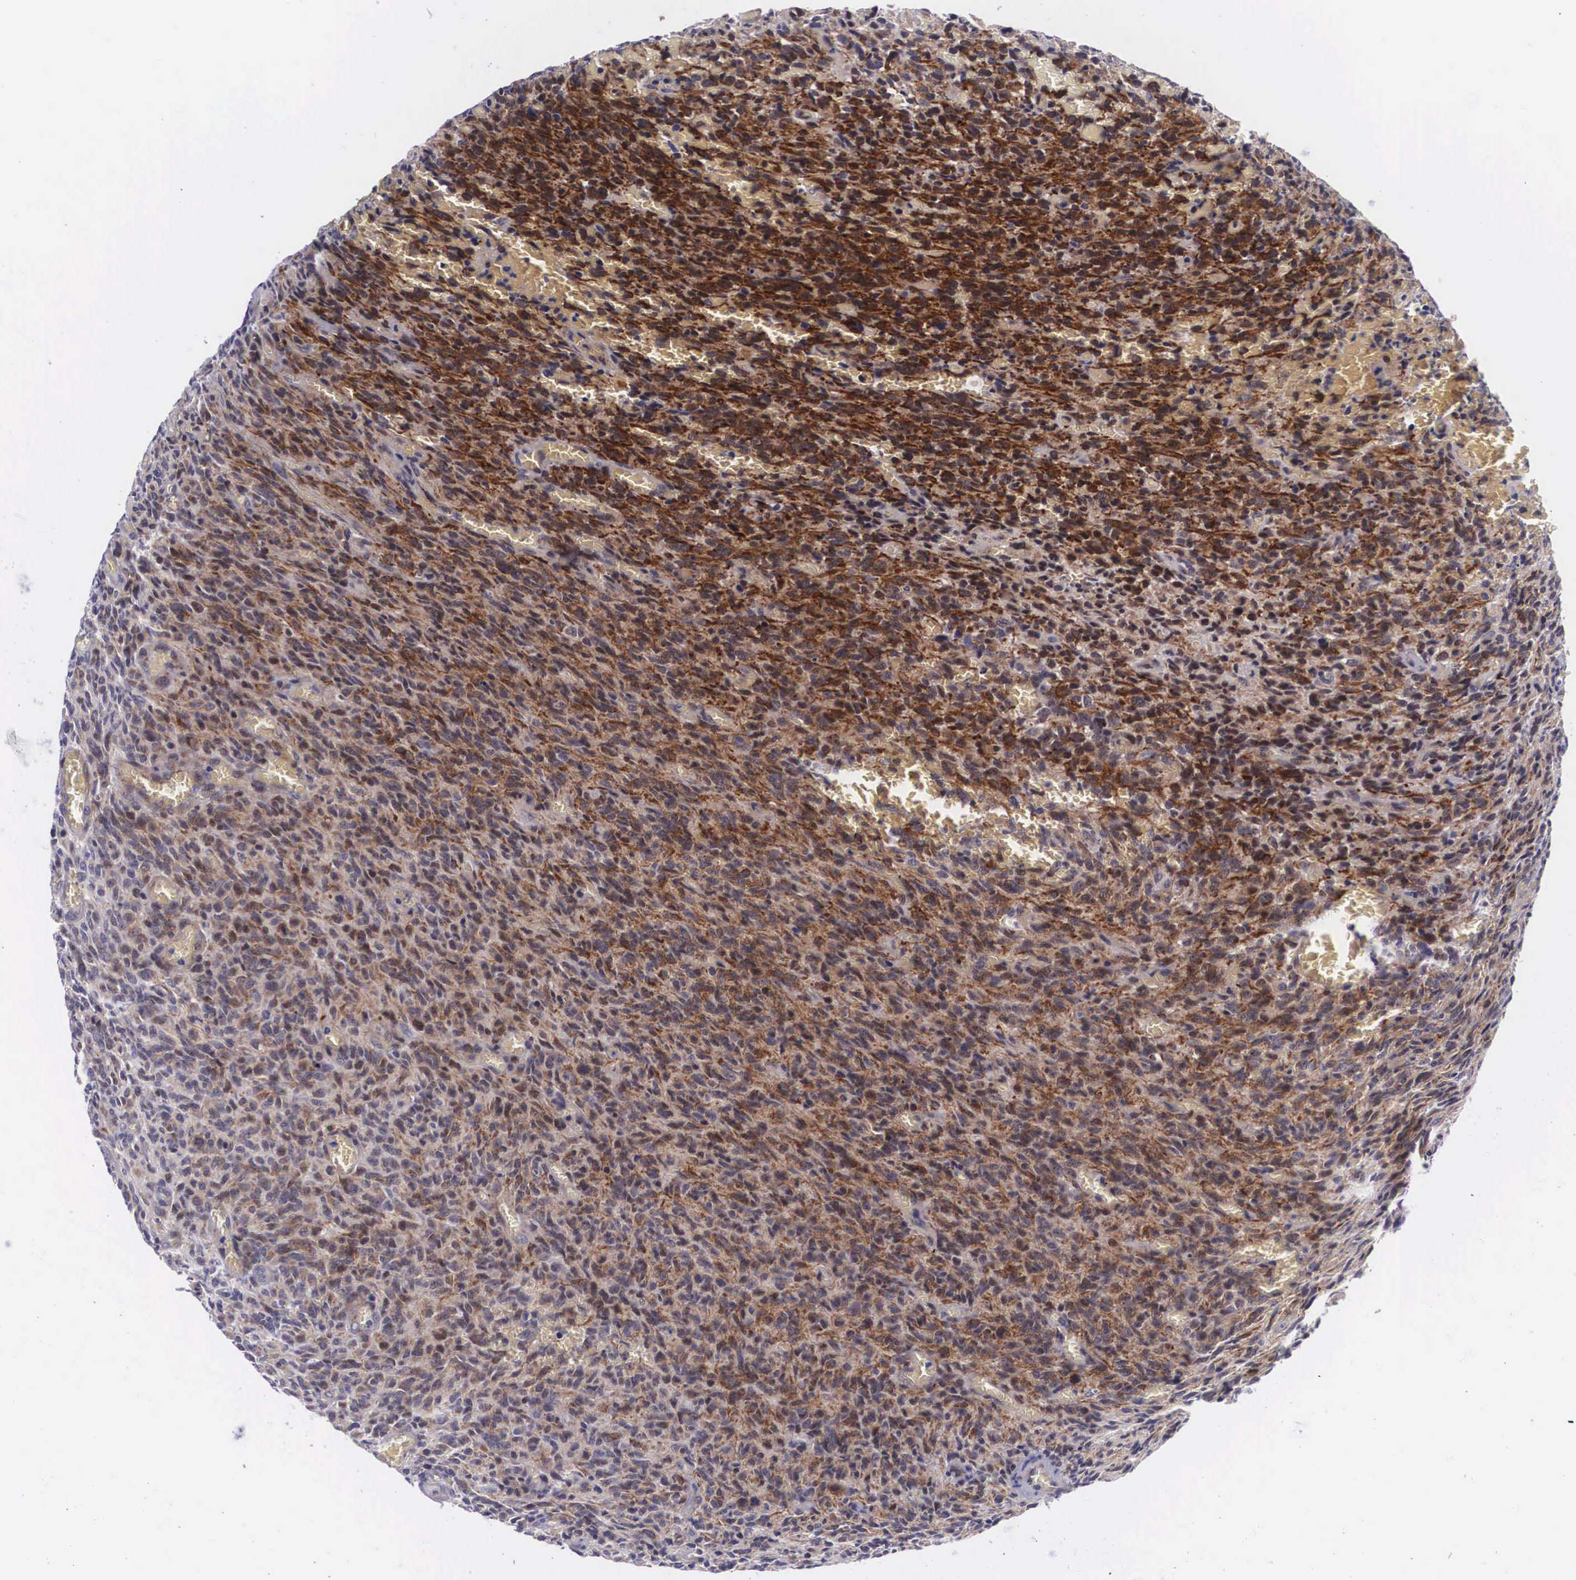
{"staining": {"intensity": "strong", "quantity": ">75%", "location": "cytoplasmic/membranous,nuclear"}, "tissue": "glioma", "cell_type": "Tumor cells", "image_type": "cancer", "snomed": [{"axis": "morphology", "description": "Glioma, malignant, High grade"}, {"axis": "topography", "description": "Brain"}], "caption": "Immunohistochemistry micrograph of human malignant glioma (high-grade) stained for a protein (brown), which shows high levels of strong cytoplasmic/membranous and nuclear positivity in about >75% of tumor cells.", "gene": "EMID1", "patient": {"sex": "male", "age": 56}}